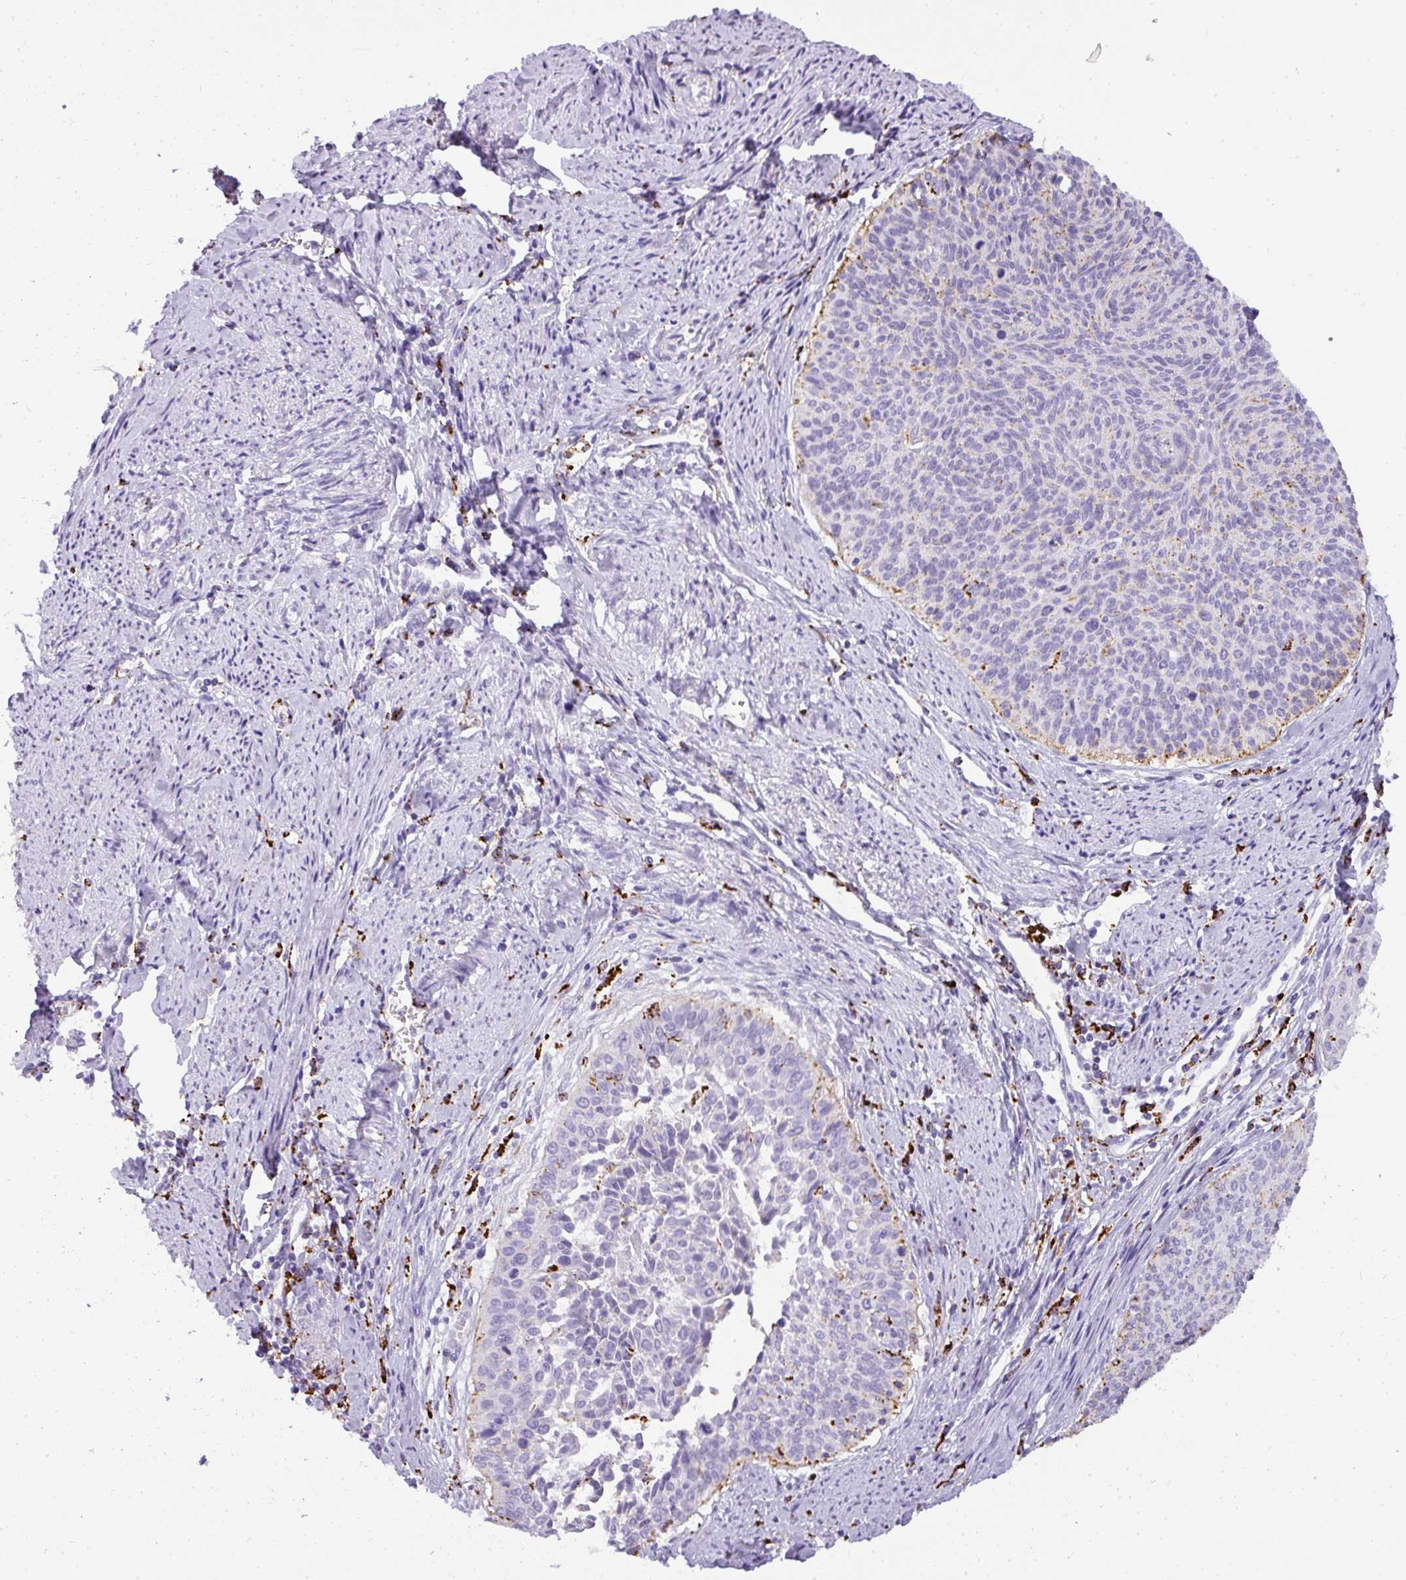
{"staining": {"intensity": "moderate", "quantity": "<25%", "location": "cytoplasmic/membranous"}, "tissue": "cervical cancer", "cell_type": "Tumor cells", "image_type": "cancer", "snomed": [{"axis": "morphology", "description": "Squamous cell carcinoma, NOS"}, {"axis": "topography", "description": "Cervix"}], "caption": "This is an image of immunohistochemistry staining of squamous cell carcinoma (cervical), which shows moderate expression in the cytoplasmic/membranous of tumor cells.", "gene": "MMACHC", "patient": {"sex": "female", "age": 55}}